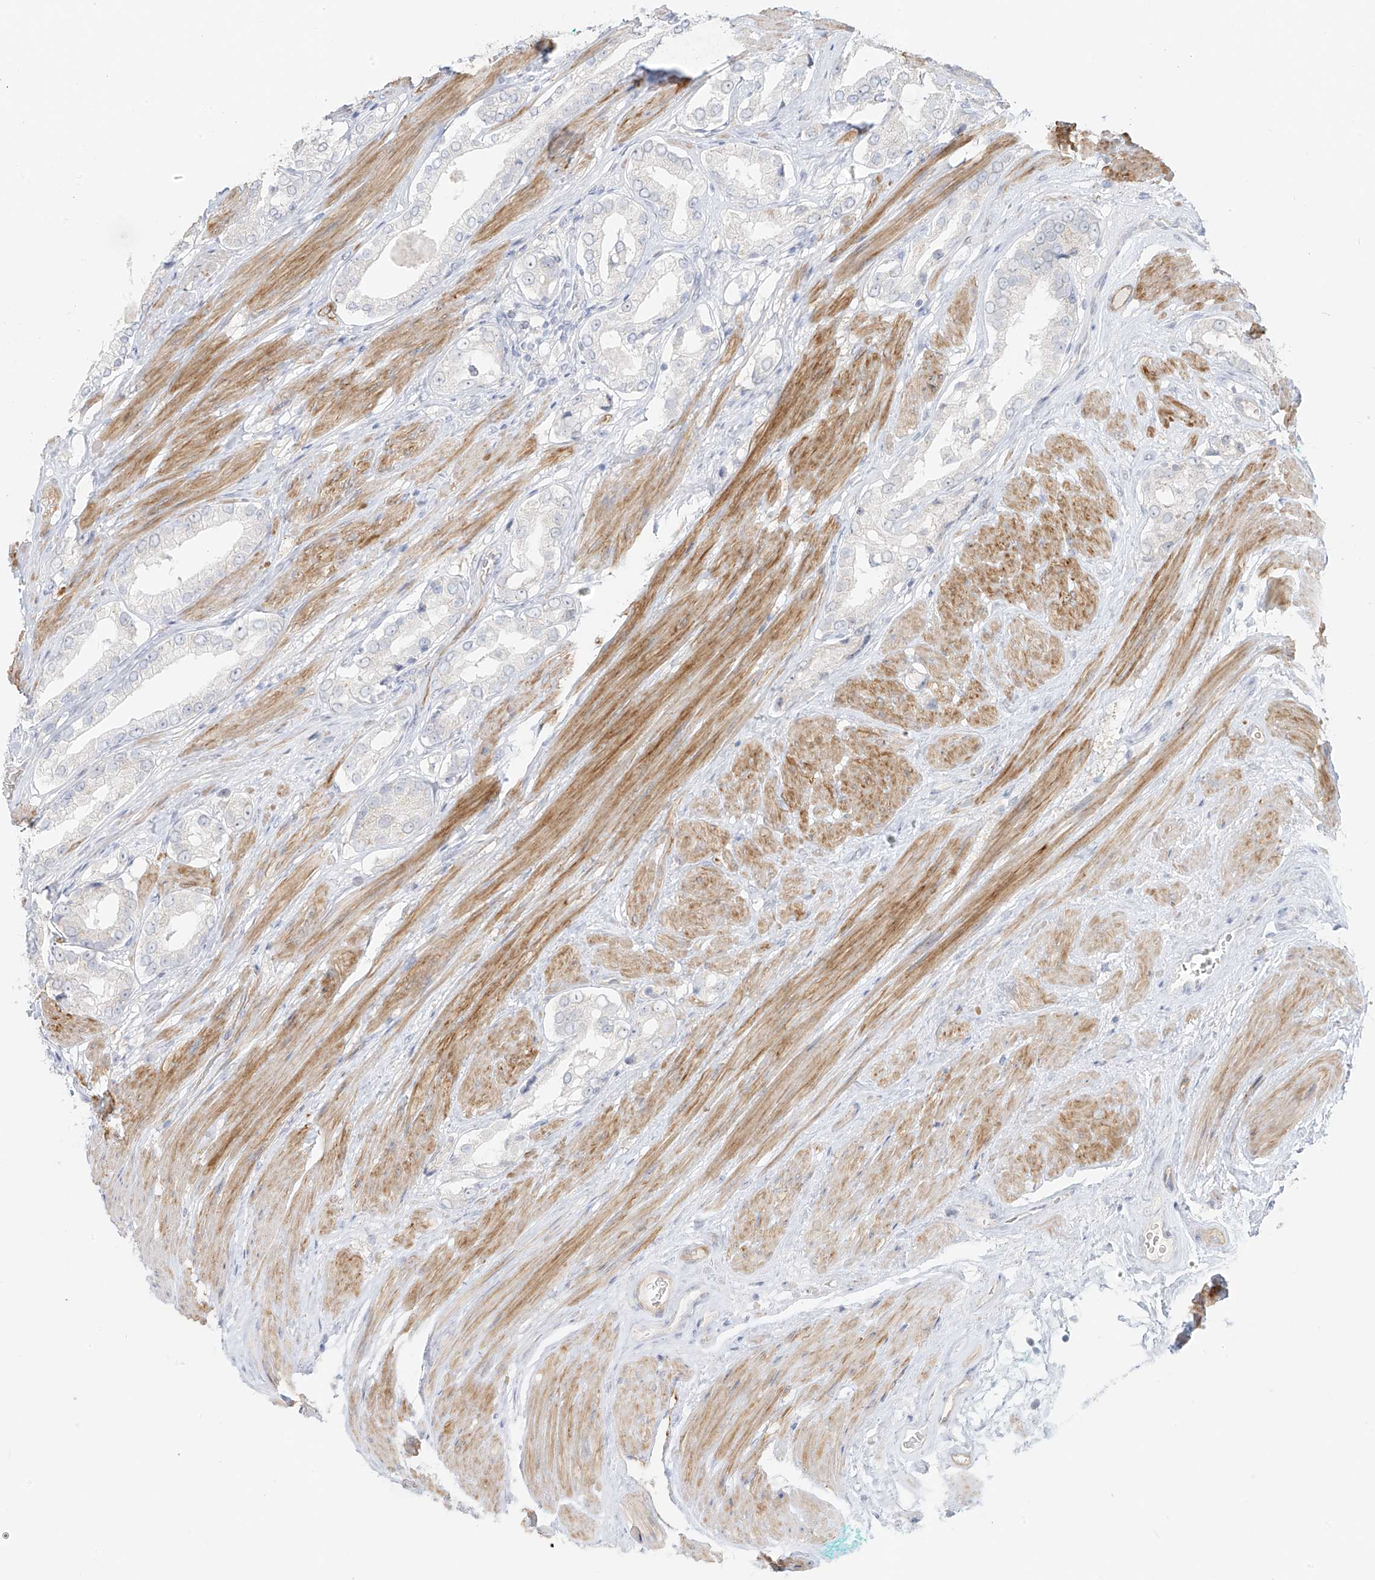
{"staining": {"intensity": "negative", "quantity": "none", "location": "none"}, "tissue": "prostate cancer", "cell_type": "Tumor cells", "image_type": "cancer", "snomed": [{"axis": "morphology", "description": "Adenocarcinoma, Low grade"}, {"axis": "topography", "description": "Prostate"}], "caption": "Prostate cancer (low-grade adenocarcinoma) was stained to show a protein in brown. There is no significant expression in tumor cells.", "gene": "C11orf87", "patient": {"sex": "male", "age": 54}}